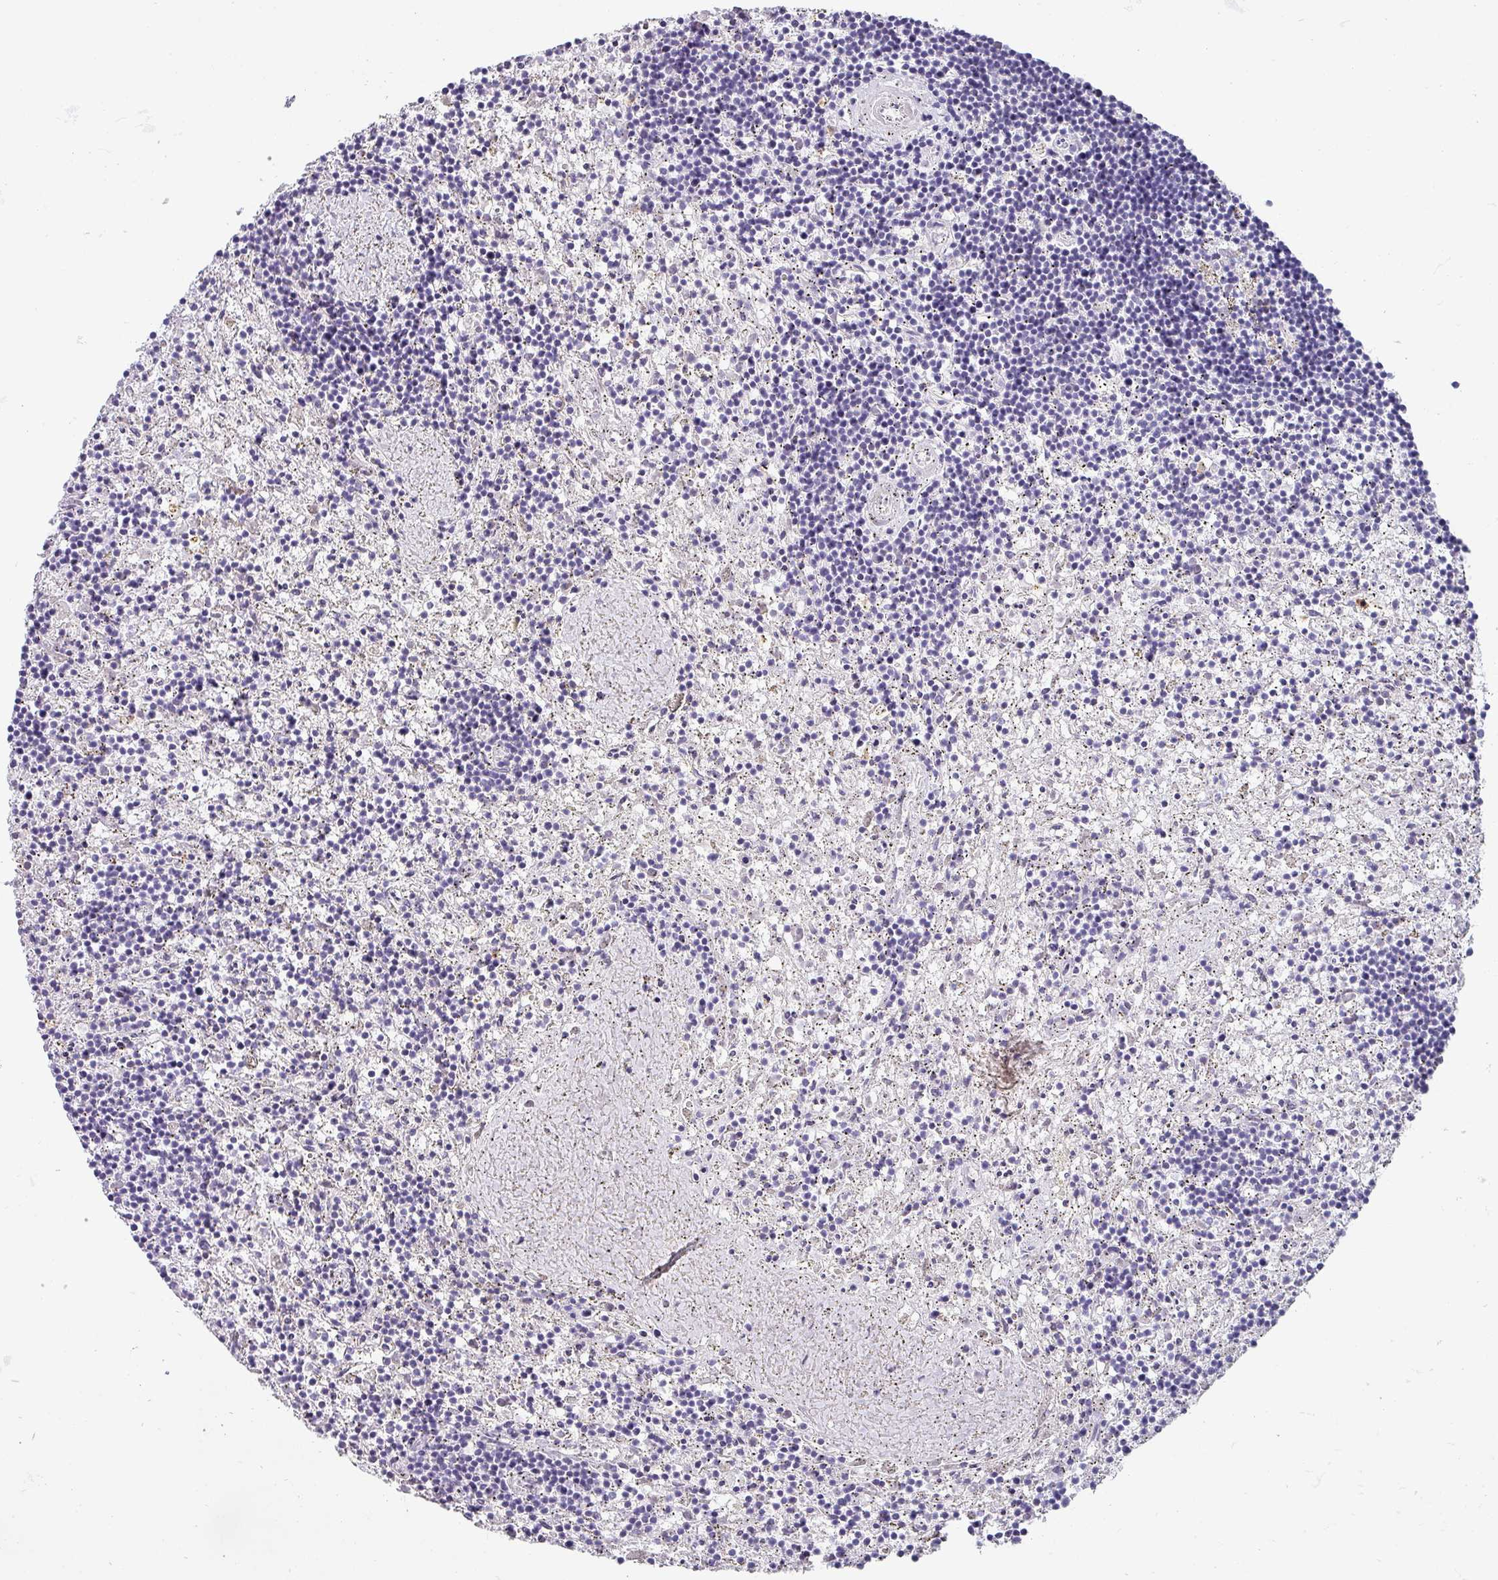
{"staining": {"intensity": "negative", "quantity": "none", "location": "none"}, "tissue": "lymphoma", "cell_type": "Tumor cells", "image_type": "cancer", "snomed": [{"axis": "morphology", "description": "Malignant lymphoma, non-Hodgkin's type, Low grade"}, {"axis": "topography", "description": "Spleen"}], "caption": "Human malignant lymphoma, non-Hodgkin's type (low-grade) stained for a protein using immunohistochemistry displays no positivity in tumor cells.", "gene": "BTLA", "patient": {"sex": "male", "age": 76}}